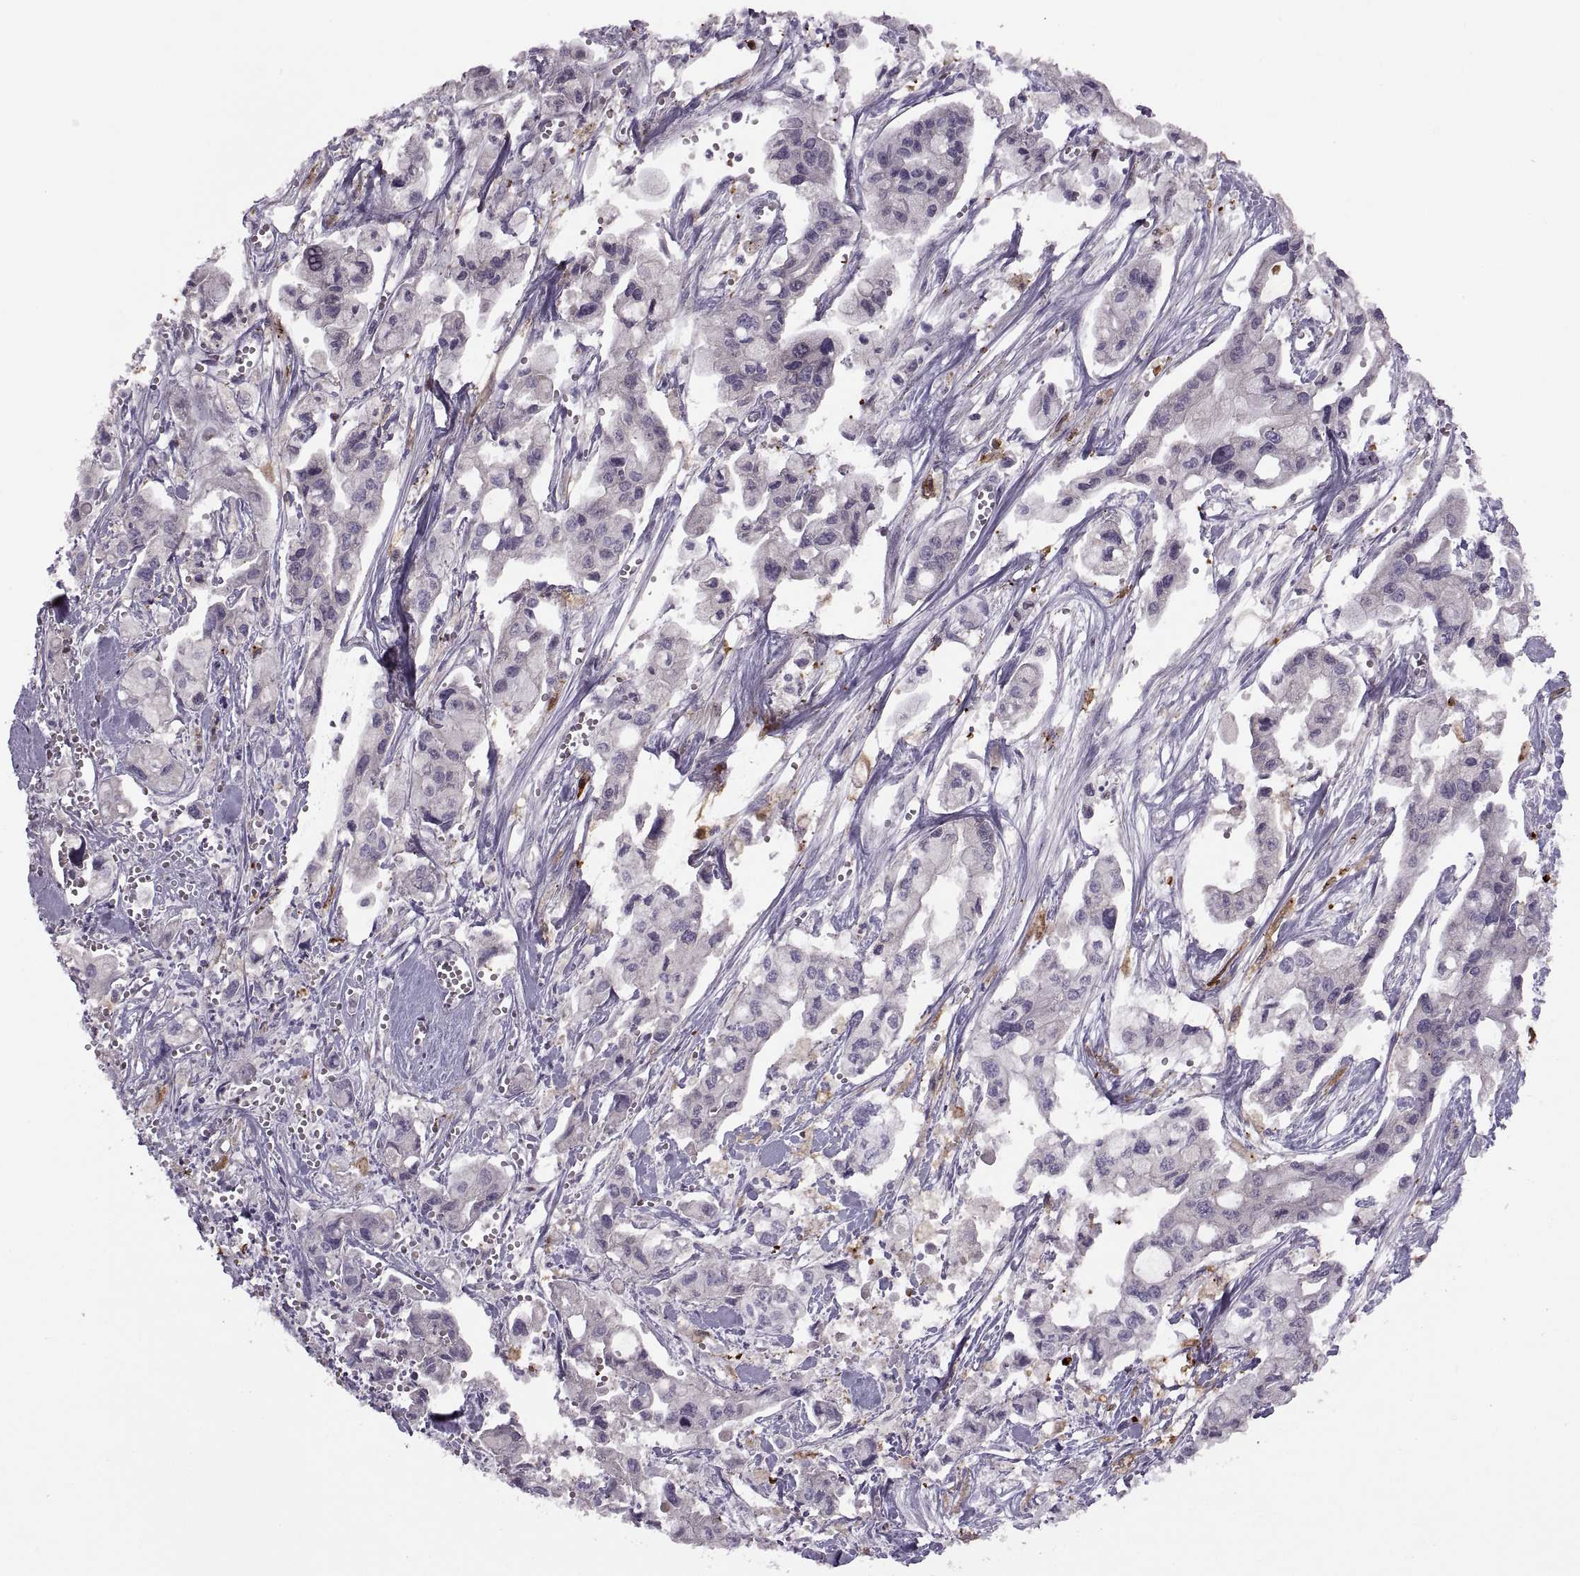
{"staining": {"intensity": "negative", "quantity": "none", "location": "none"}, "tissue": "pancreatic cancer", "cell_type": "Tumor cells", "image_type": "cancer", "snomed": [{"axis": "morphology", "description": "Adenocarcinoma, NOS"}, {"axis": "topography", "description": "Pancreas"}], "caption": "This is an immunohistochemistry (IHC) micrograph of pancreatic cancer. There is no staining in tumor cells.", "gene": "H2AP", "patient": {"sex": "male", "age": 70}}